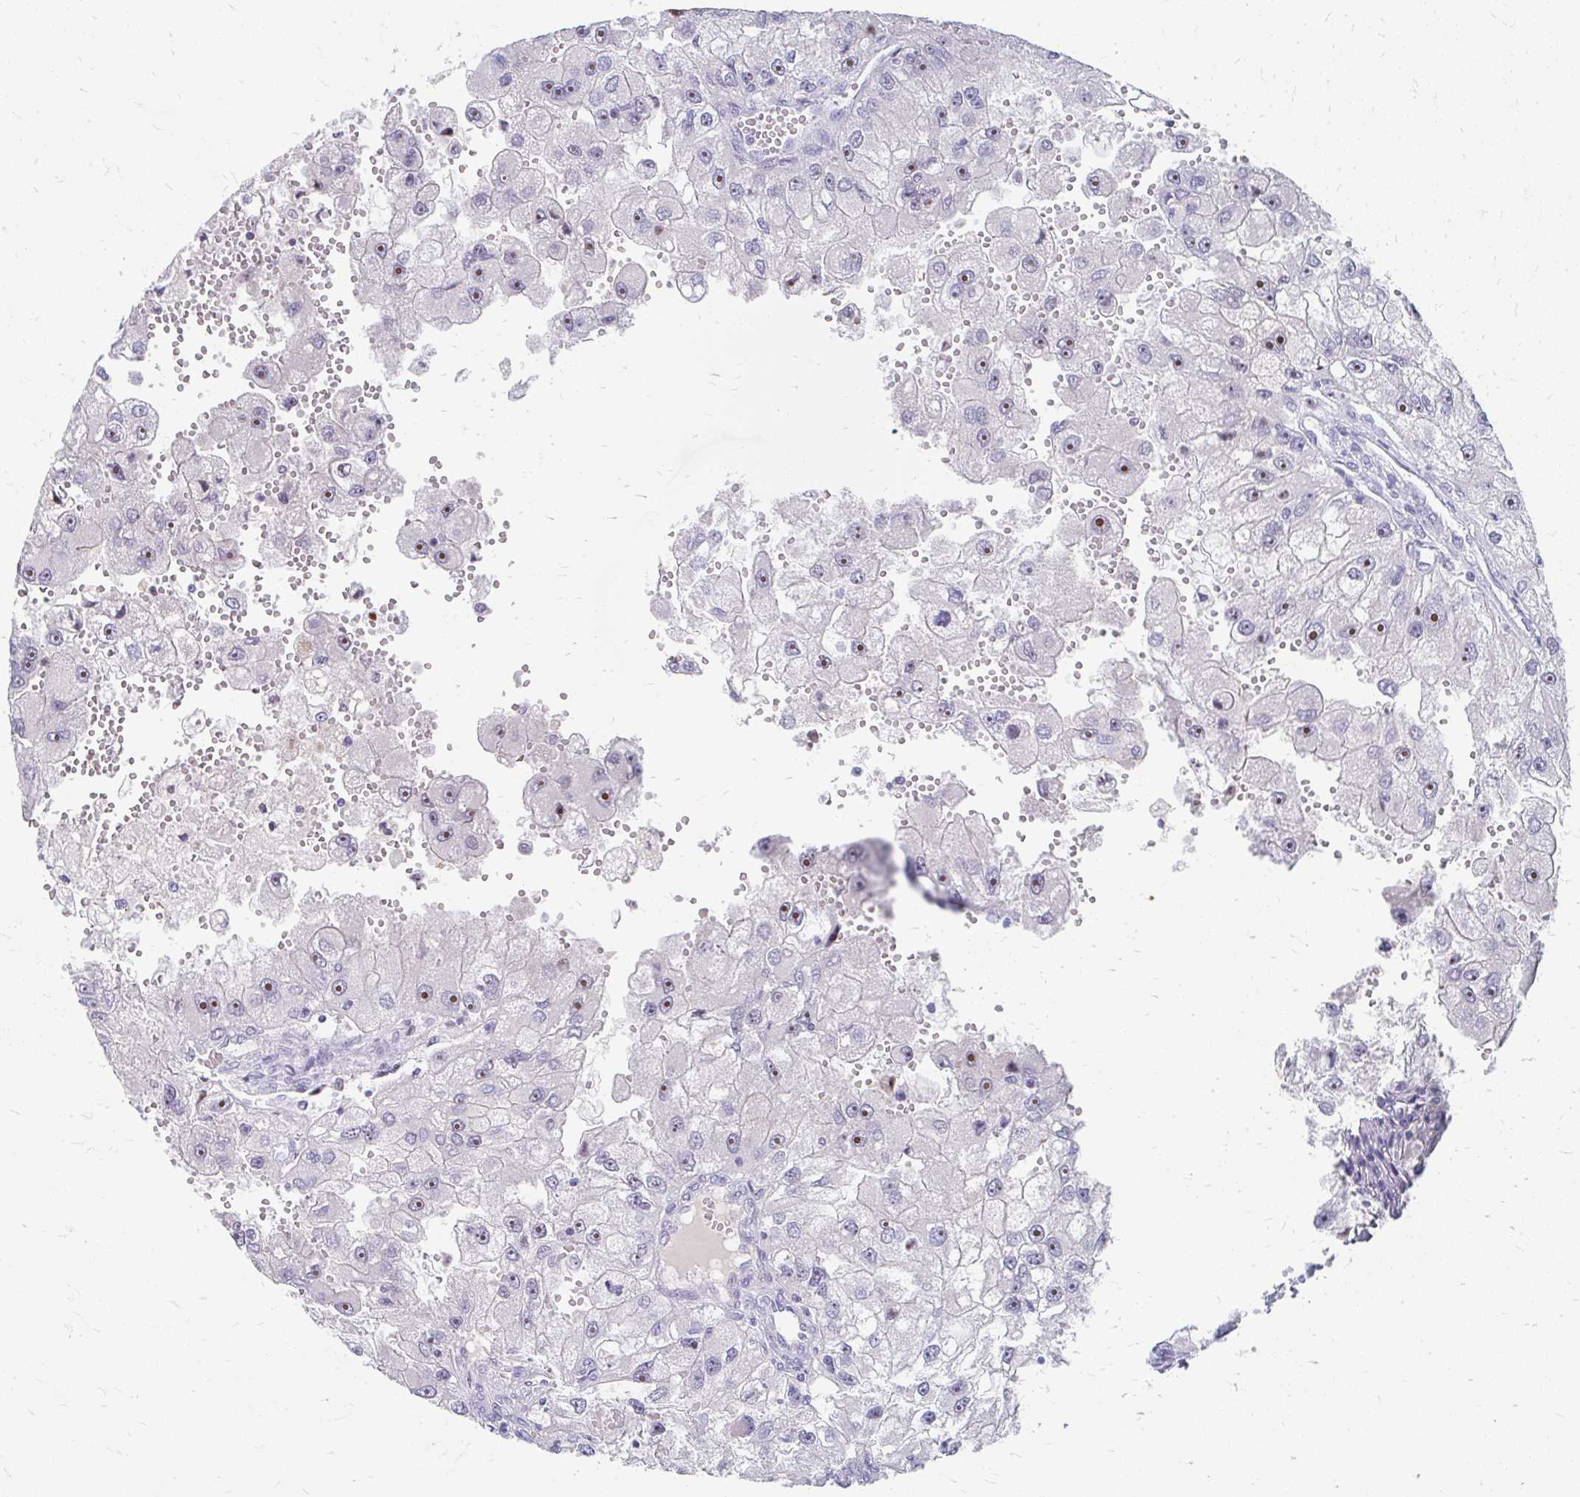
{"staining": {"intensity": "moderate", "quantity": ">75%", "location": "nuclear"}, "tissue": "renal cancer", "cell_type": "Tumor cells", "image_type": "cancer", "snomed": [{"axis": "morphology", "description": "Adenocarcinoma, NOS"}, {"axis": "topography", "description": "Kidney"}], "caption": "Tumor cells demonstrate moderate nuclear expression in about >75% of cells in renal cancer.", "gene": "GTF2H1", "patient": {"sex": "male", "age": 63}}